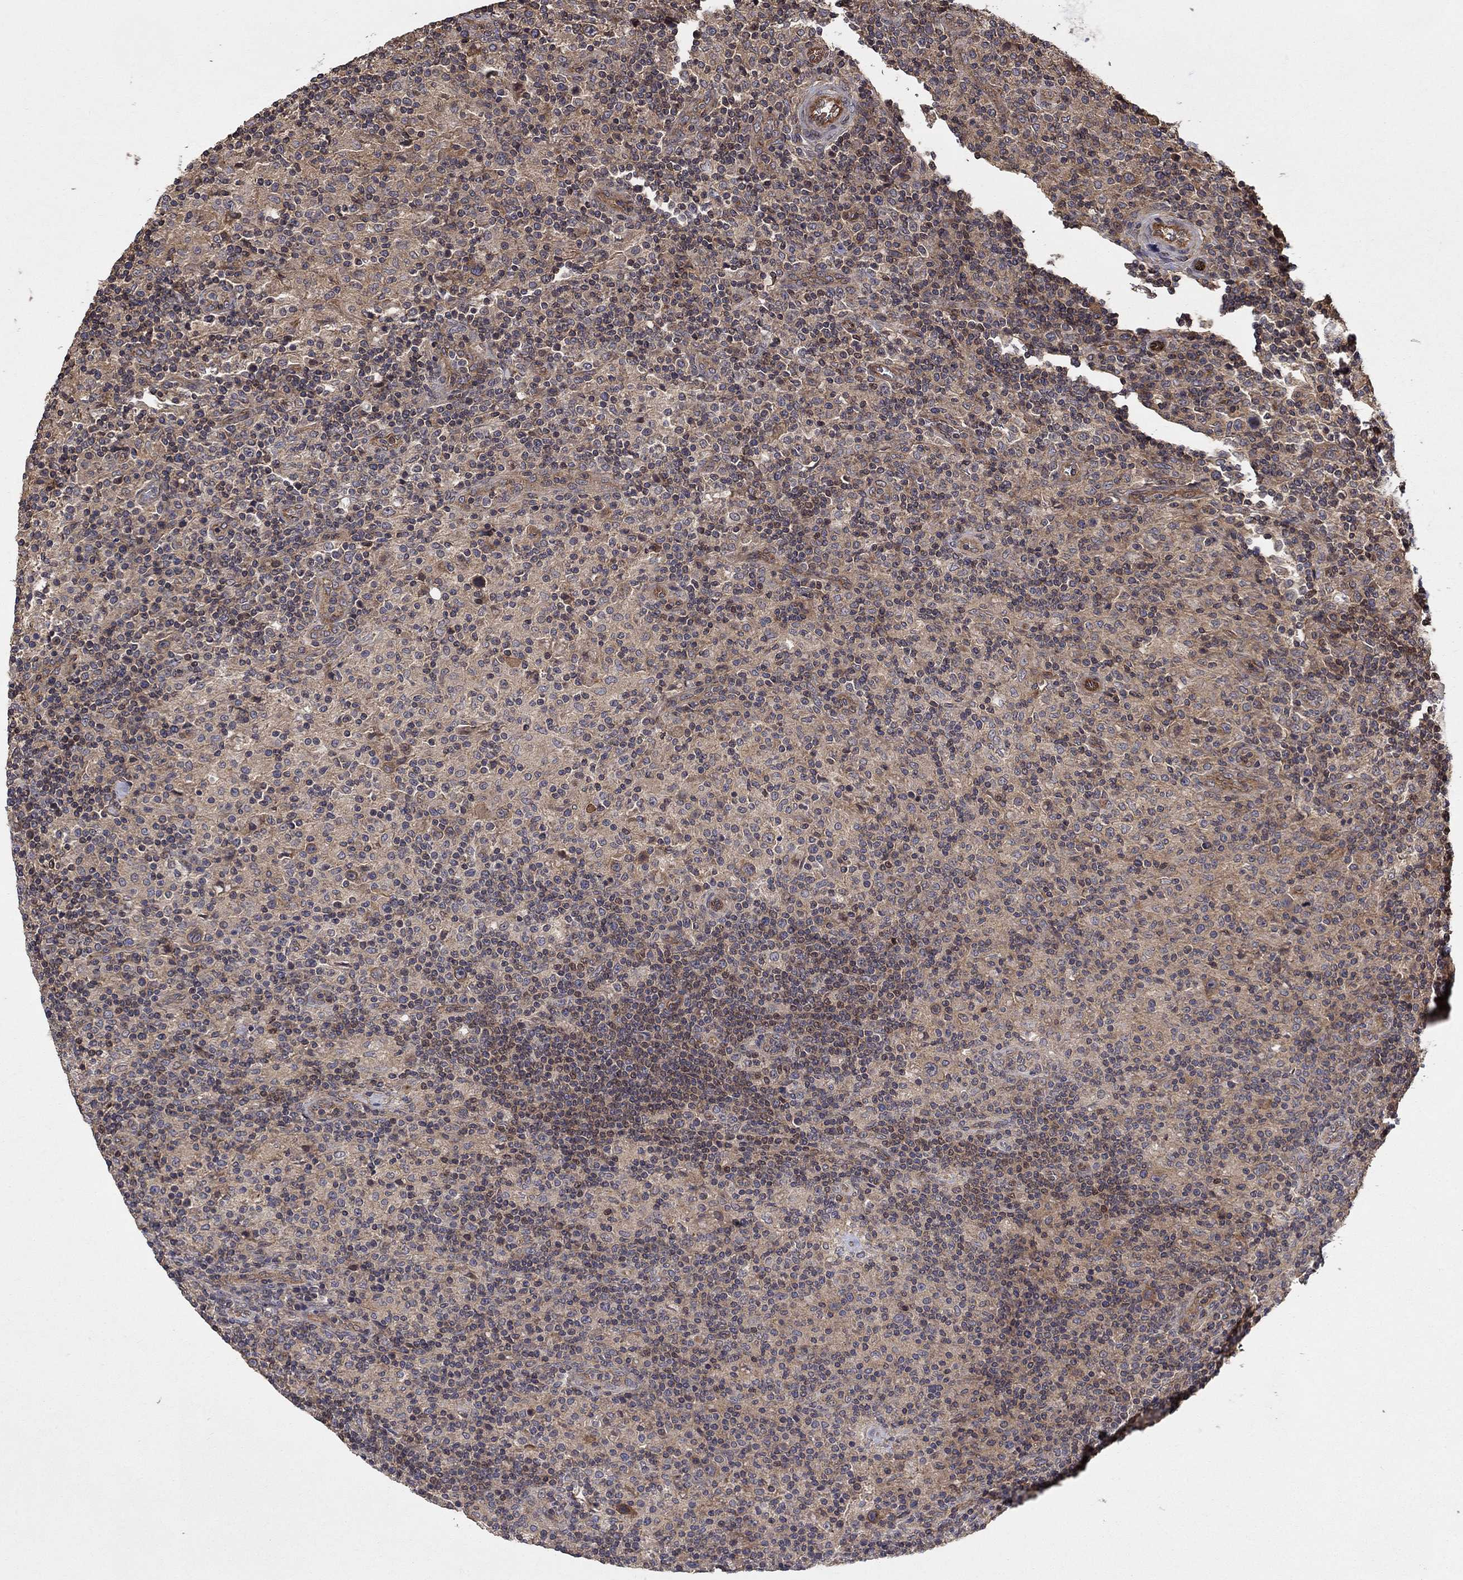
{"staining": {"intensity": "weak", "quantity": ">75%", "location": "cytoplasmic/membranous"}, "tissue": "lymphoma", "cell_type": "Tumor cells", "image_type": "cancer", "snomed": [{"axis": "morphology", "description": "Hodgkin's disease, NOS"}, {"axis": "topography", "description": "Lymph node"}], "caption": "Tumor cells display low levels of weak cytoplasmic/membranous expression in about >75% of cells in Hodgkin's disease. (DAB IHC, brown staining for protein, blue staining for nuclei).", "gene": "BMERB1", "patient": {"sex": "male", "age": 70}}